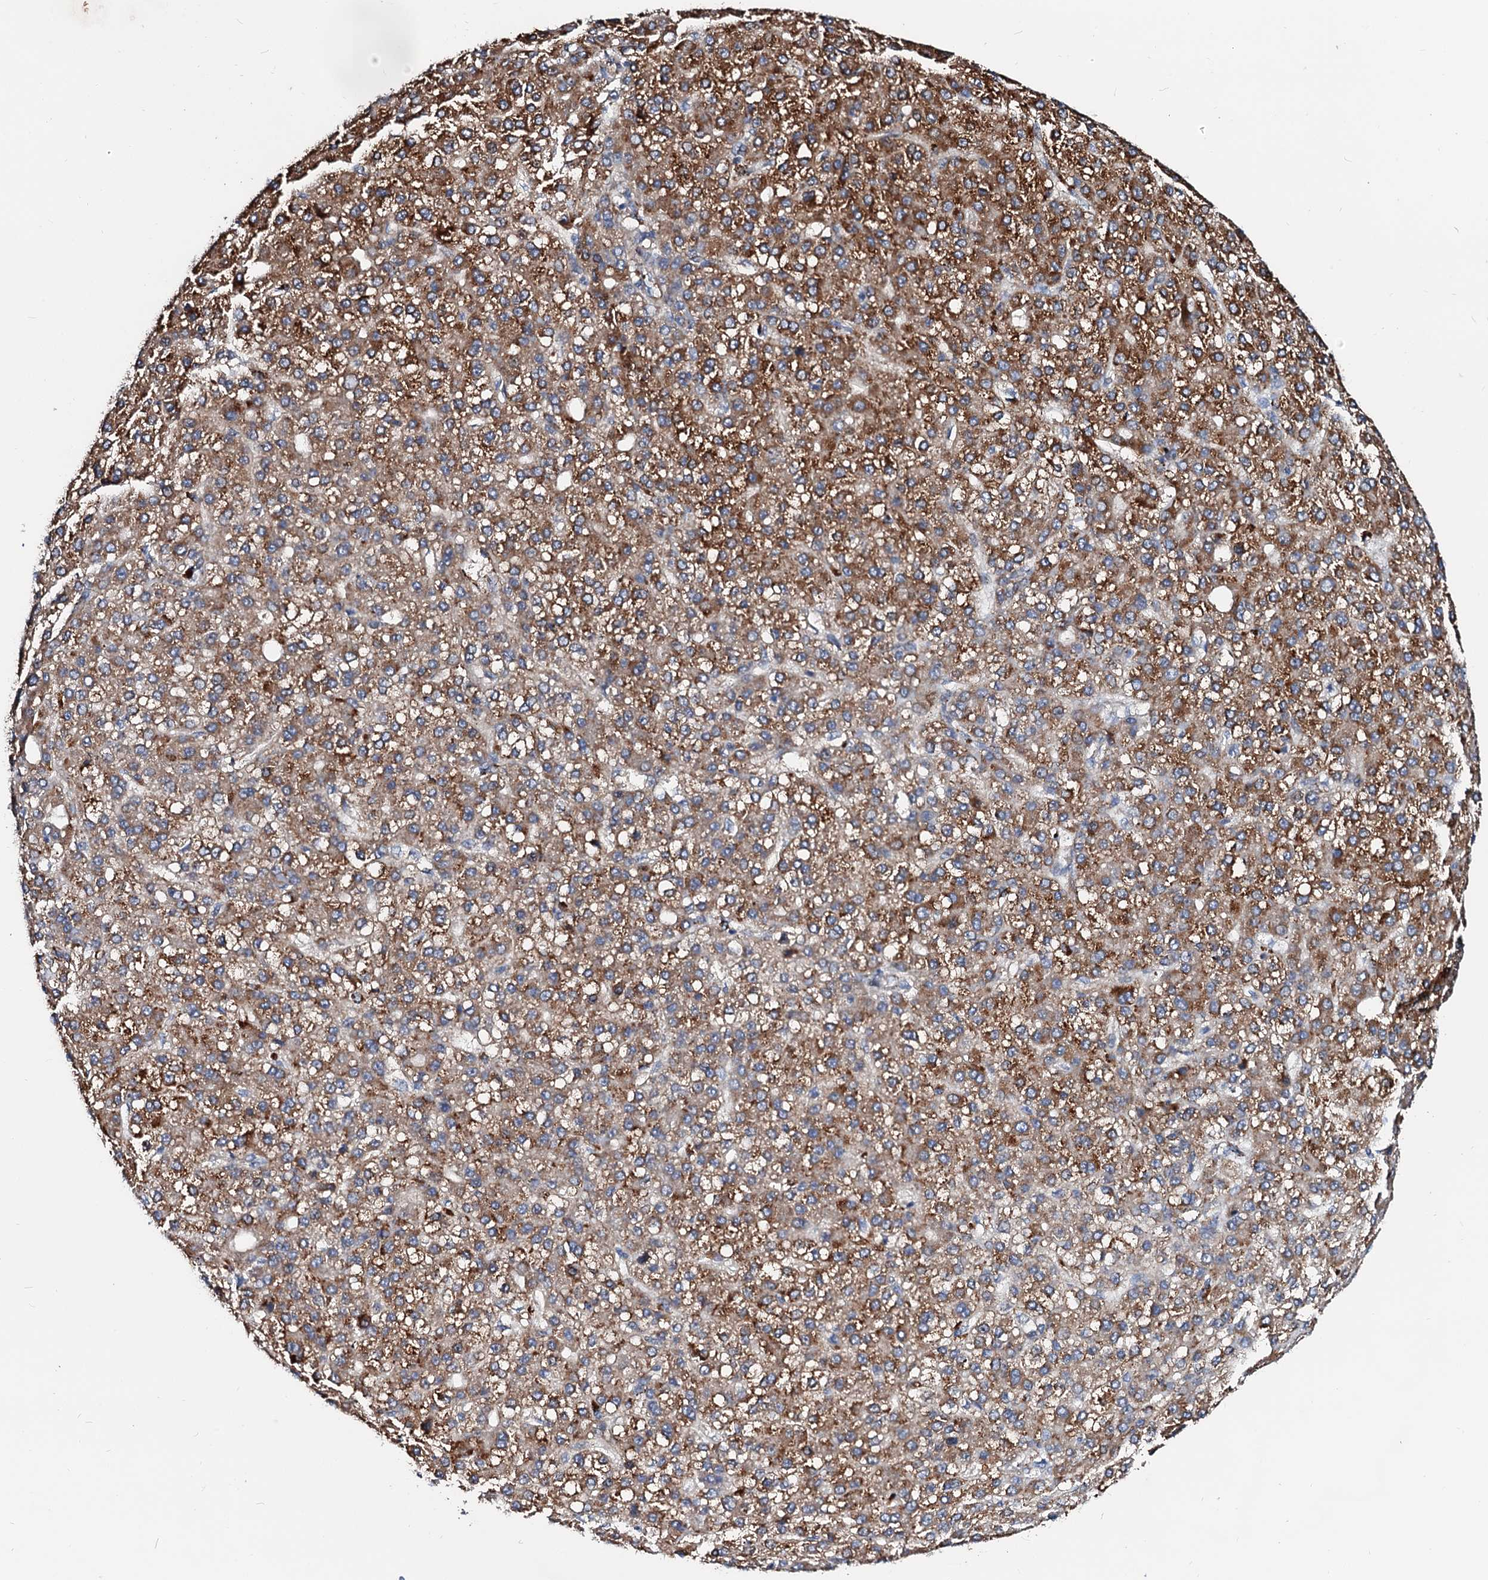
{"staining": {"intensity": "moderate", "quantity": ">75%", "location": "cytoplasmic/membranous"}, "tissue": "liver cancer", "cell_type": "Tumor cells", "image_type": "cancer", "snomed": [{"axis": "morphology", "description": "Carcinoma, Hepatocellular, NOS"}, {"axis": "topography", "description": "Liver"}], "caption": "A micrograph of liver cancer (hepatocellular carcinoma) stained for a protein reveals moderate cytoplasmic/membranous brown staining in tumor cells.", "gene": "FIBIN", "patient": {"sex": "male", "age": 67}}